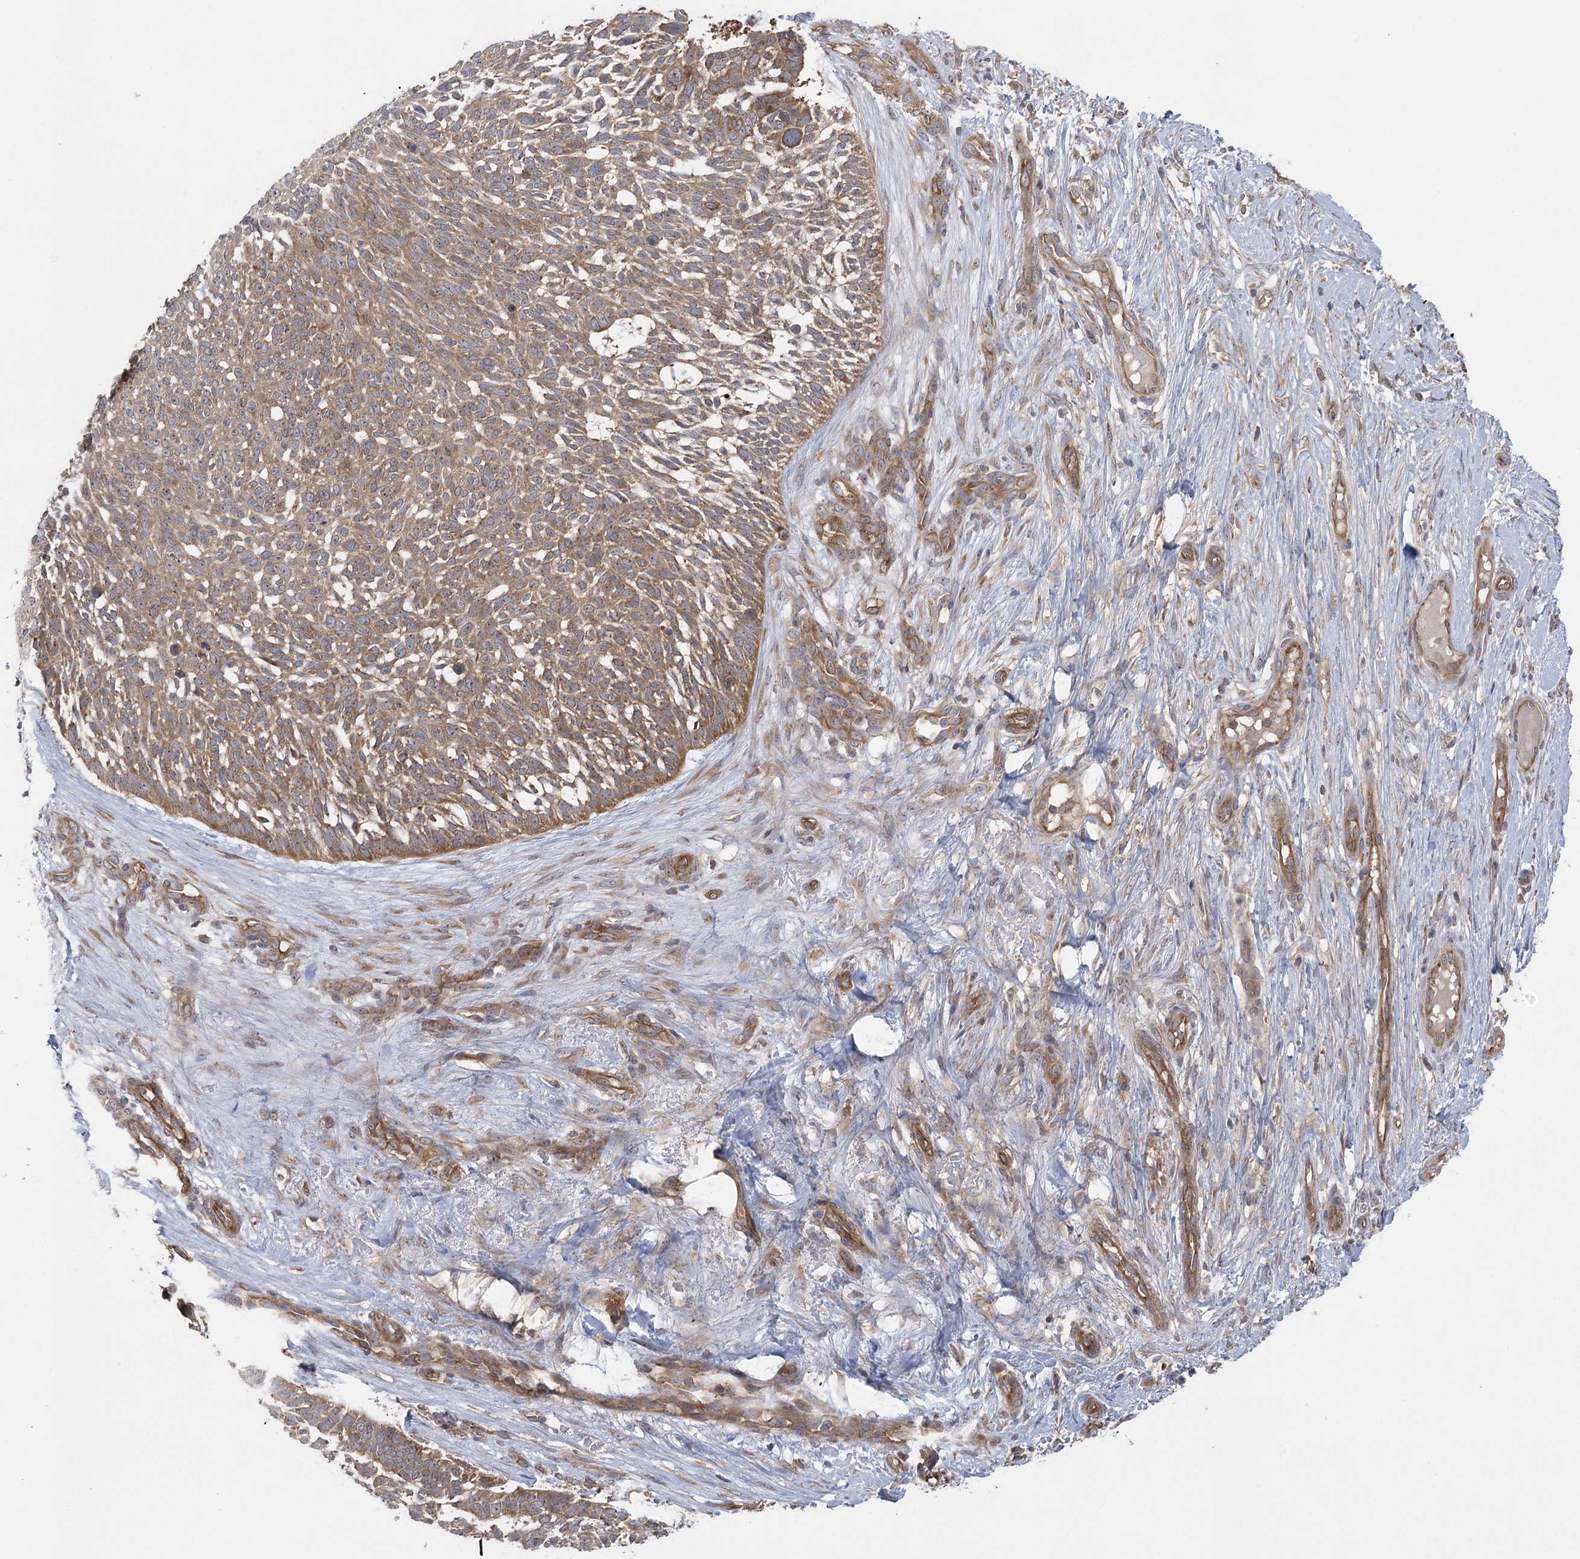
{"staining": {"intensity": "moderate", "quantity": ">75%", "location": "cytoplasmic/membranous"}, "tissue": "skin cancer", "cell_type": "Tumor cells", "image_type": "cancer", "snomed": [{"axis": "morphology", "description": "Basal cell carcinoma"}, {"axis": "topography", "description": "Skin"}], "caption": "The immunohistochemical stain highlights moderate cytoplasmic/membranous expression in tumor cells of skin basal cell carcinoma tissue.", "gene": "EIF3A", "patient": {"sex": "male", "age": 88}}